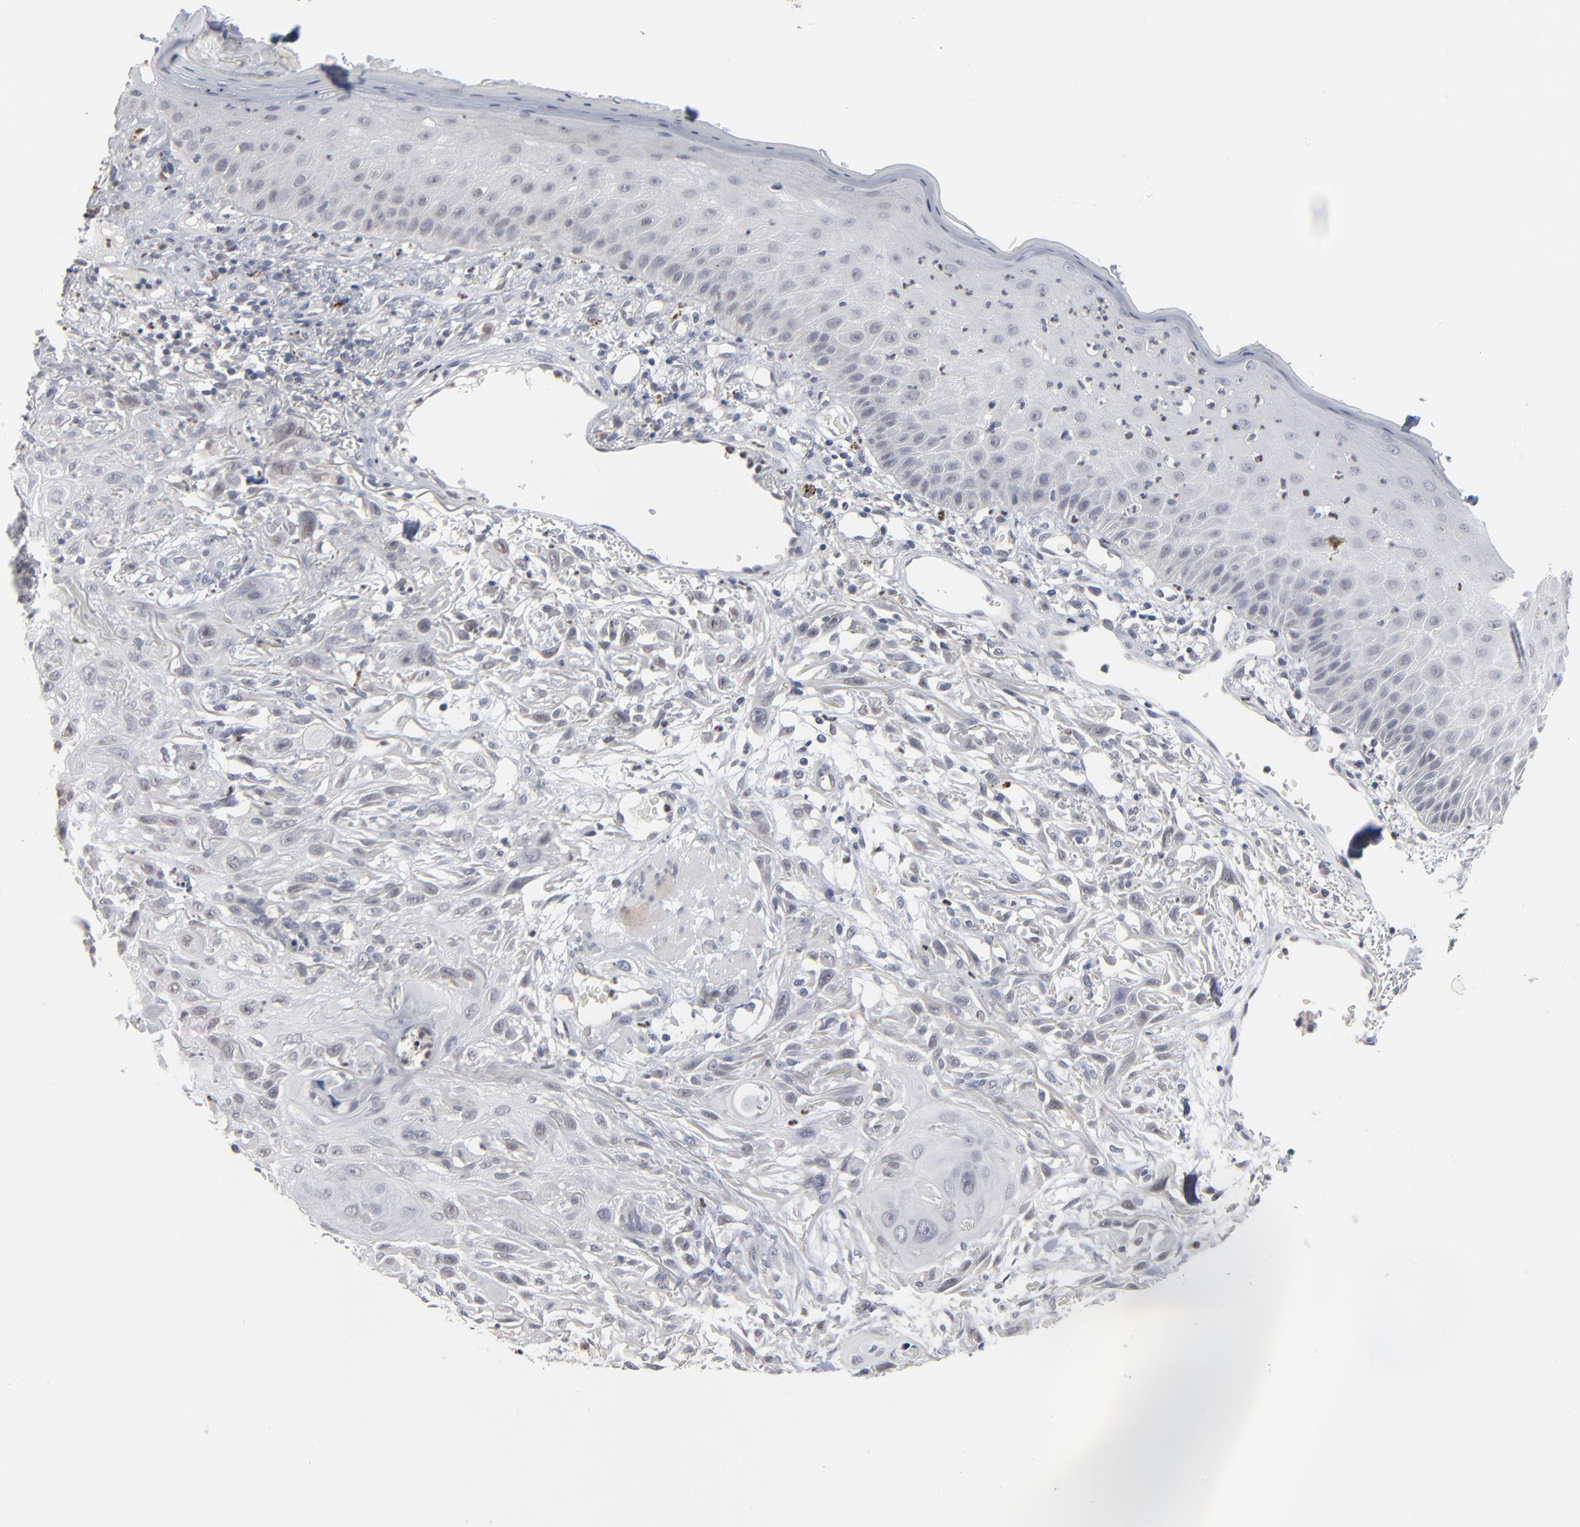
{"staining": {"intensity": "negative", "quantity": "none", "location": "none"}, "tissue": "skin cancer", "cell_type": "Tumor cells", "image_type": "cancer", "snomed": [{"axis": "morphology", "description": "Squamous cell carcinoma, NOS"}, {"axis": "topography", "description": "Skin"}], "caption": "Immunohistochemistry photomicrograph of skin cancer (squamous cell carcinoma) stained for a protein (brown), which shows no positivity in tumor cells.", "gene": "FOXN2", "patient": {"sex": "female", "age": 59}}